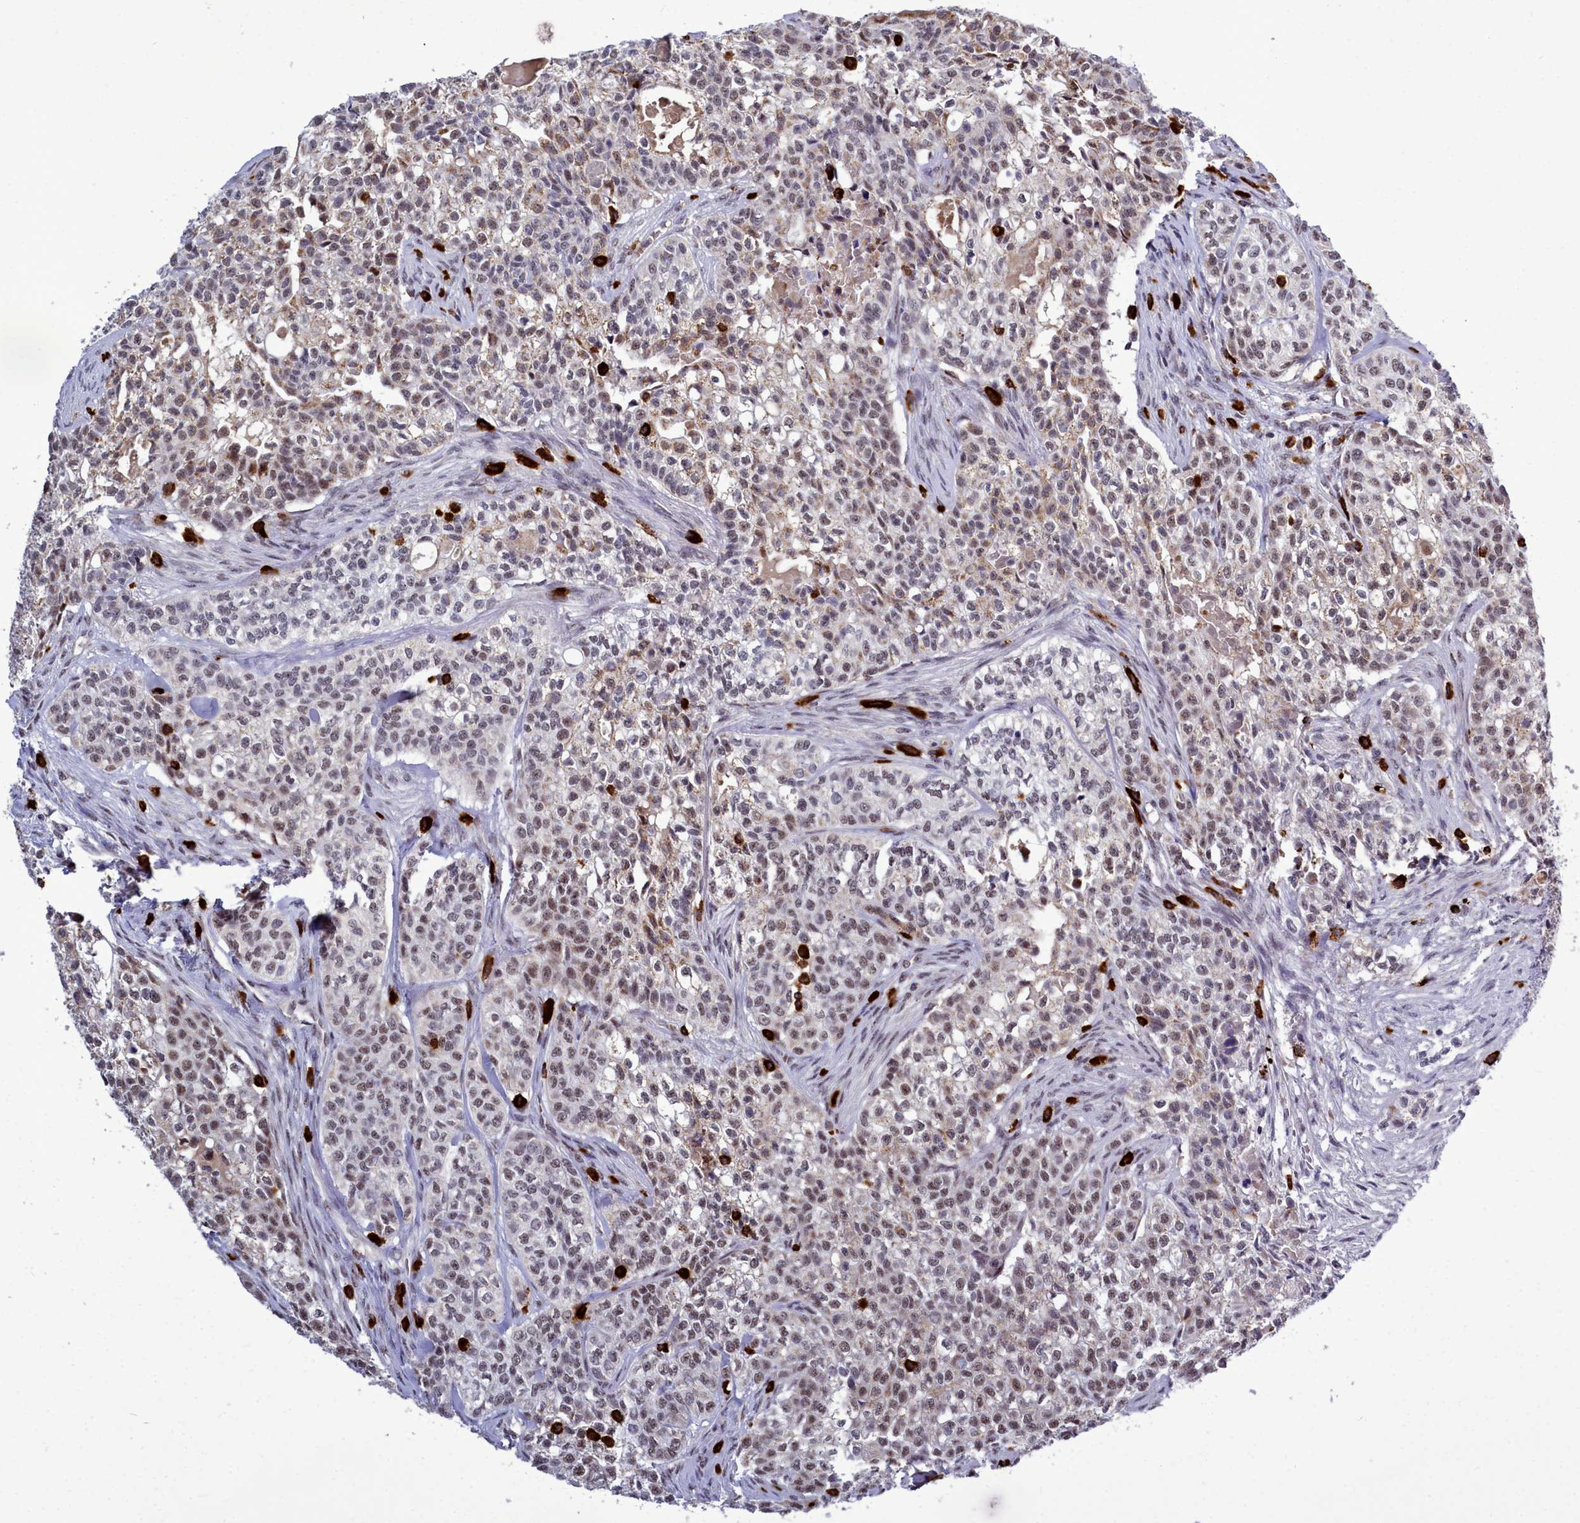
{"staining": {"intensity": "moderate", "quantity": "25%-75%", "location": "cytoplasmic/membranous,nuclear"}, "tissue": "head and neck cancer", "cell_type": "Tumor cells", "image_type": "cancer", "snomed": [{"axis": "morphology", "description": "Adenocarcinoma, NOS"}, {"axis": "topography", "description": "Head-Neck"}], "caption": "This is a photomicrograph of IHC staining of head and neck cancer, which shows moderate positivity in the cytoplasmic/membranous and nuclear of tumor cells.", "gene": "POM121L2", "patient": {"sex": "male", "age": 81}}